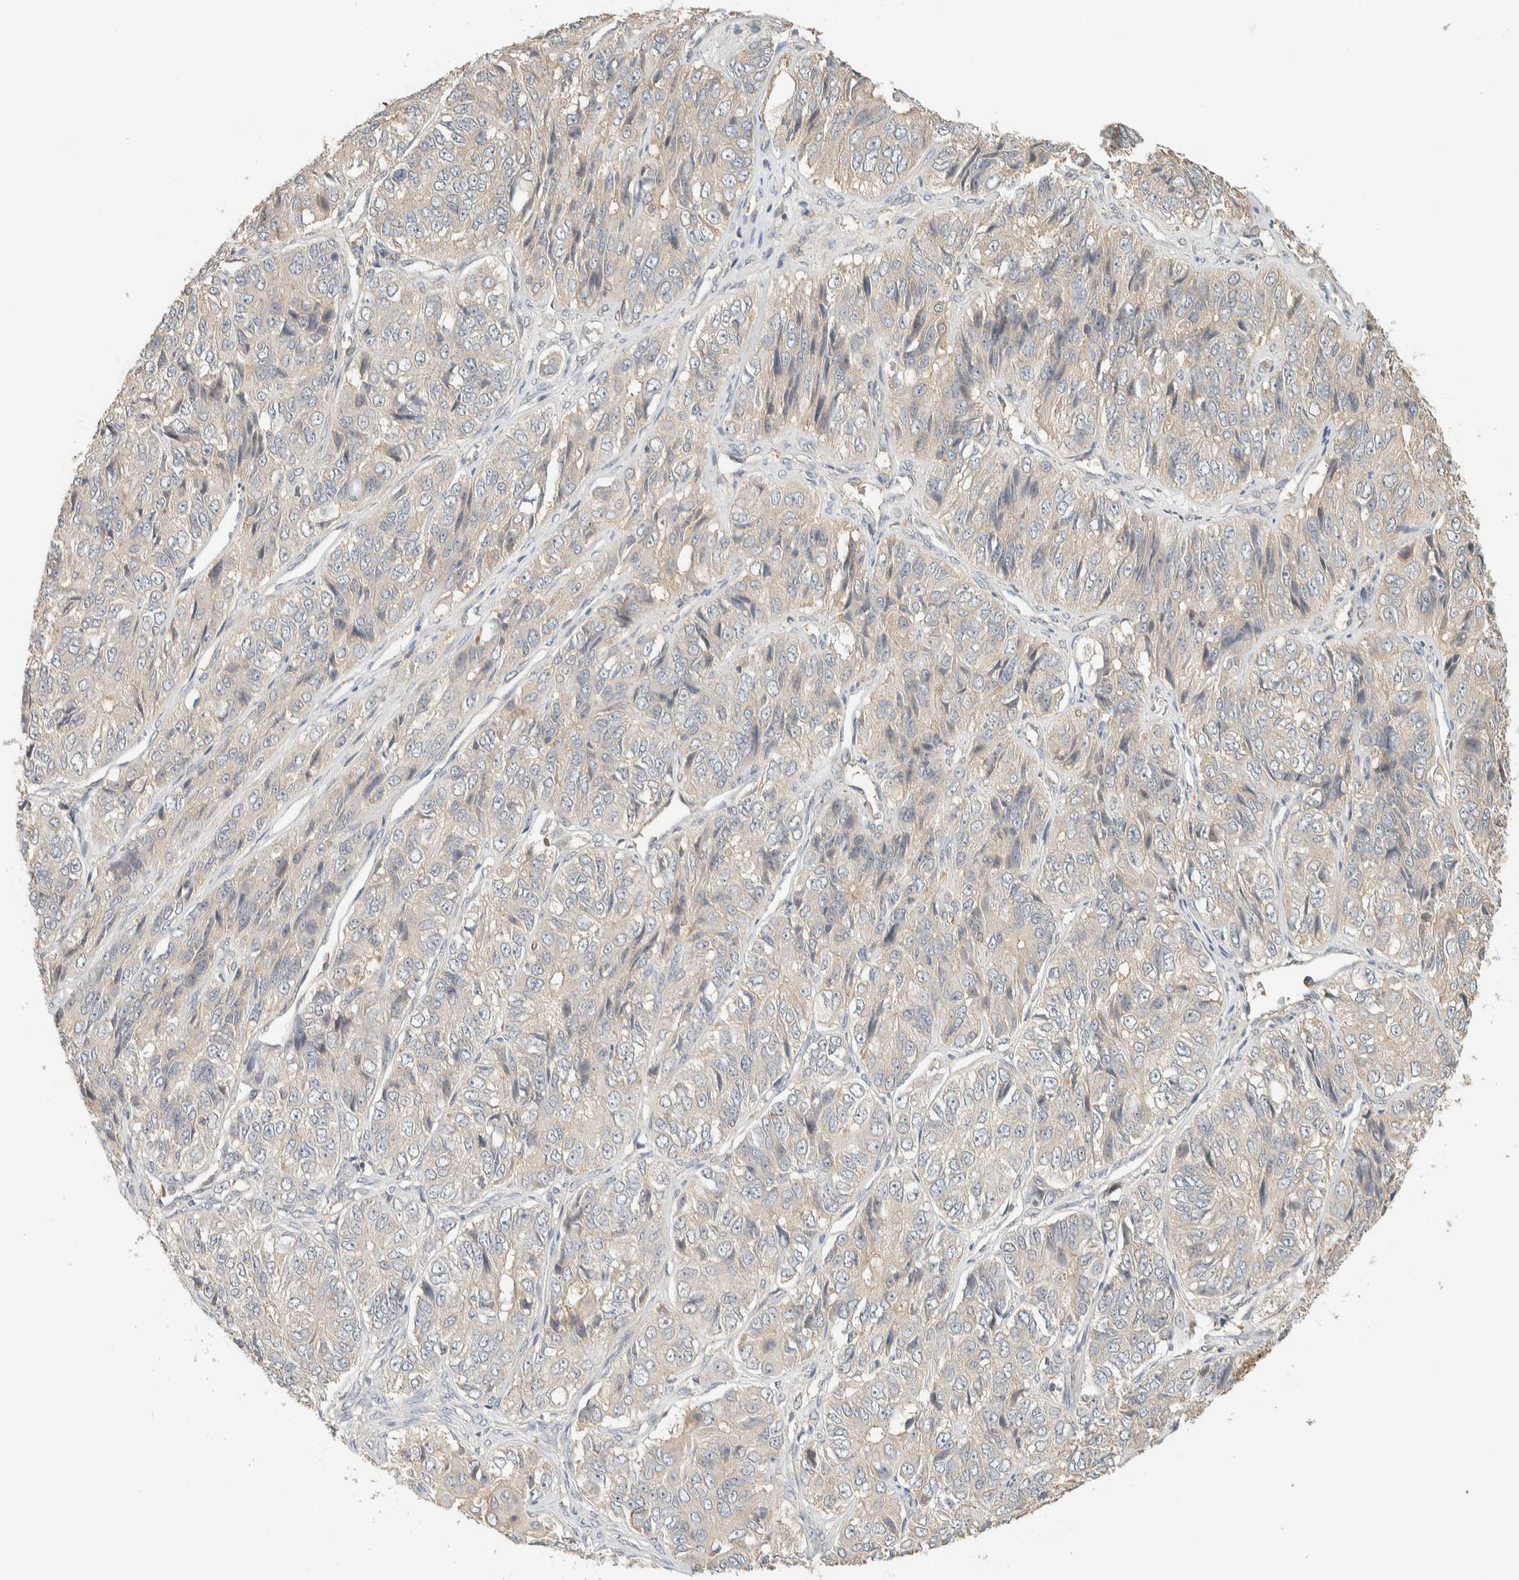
{"staining": {"intensity": "negative", "quantity": "none", "location": "none"}, "tissue": "ovarian cancer", "cell_type": "Tumor cells", "image_type": "cancer", "snomed": [{"axis": "morphology", "description": "Carcinoma, endometroid"}, {"axis": "topography", "description": "Ovary"}], "caption": "A photomicrograph of human ovarian cancer (endometroid carcinoma) is negative for staining in tumor cells.", "gene": "RAB11FIP1", "patient": {"sex": "female", "age": 51}}